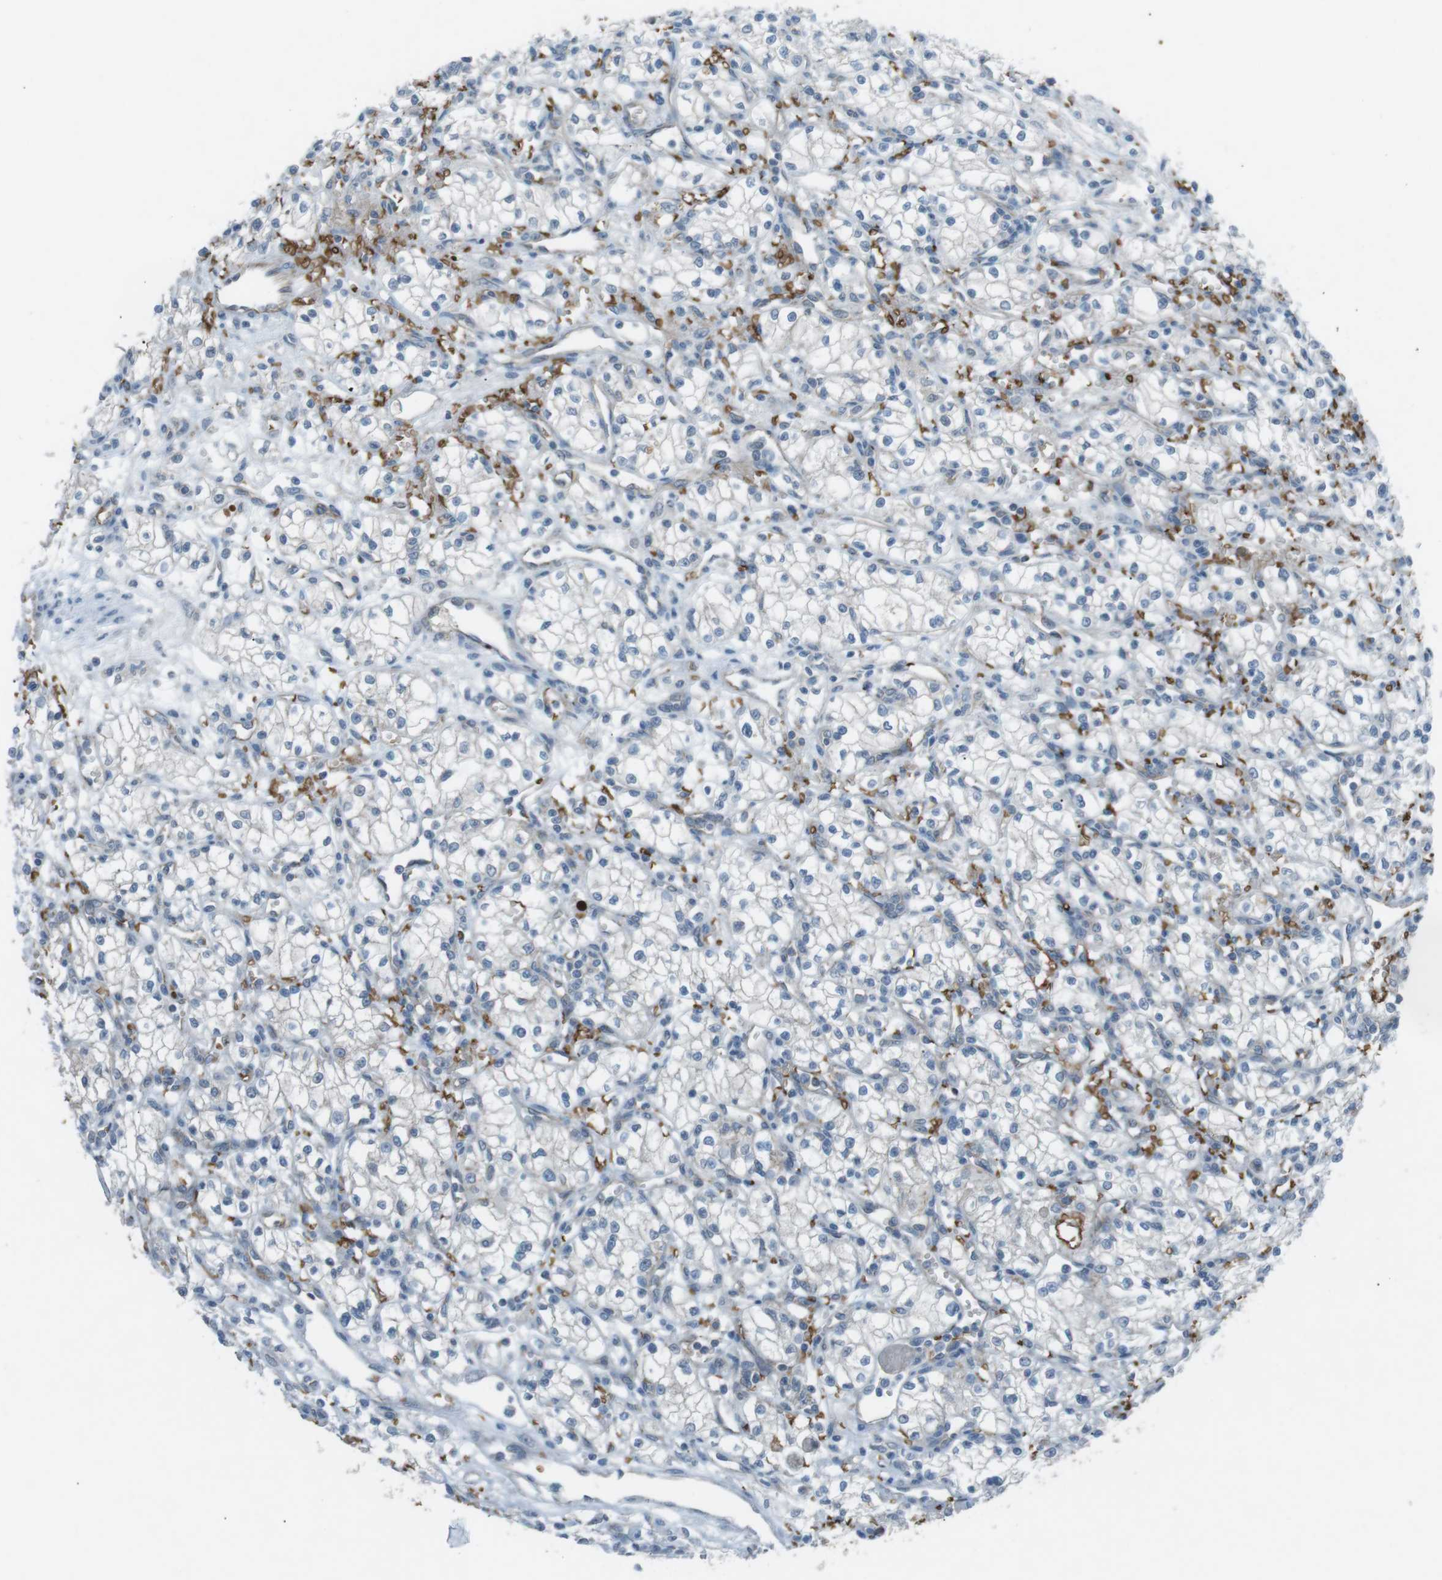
{"staining": {"intensity": "negative", "quantity": "none", "location": "none"}, "tissue": "renal cancer", "cell_type": "Tumor cells", "image_type": "cancer", "snomed": [{"axis": "morphology", "description": "Normal tissue, NOS"}, {"axis": "morphology", "description": "Adenocarcinoma, NOS"}, {"axis": "topography", "description": "Kidney"}], "caption": "This is an IHC image of adenocarcinoma (renal). There is no positivity in tumor cells.", "gene": "SPTA1", "patient": {"sex": "male", "age": 59}}